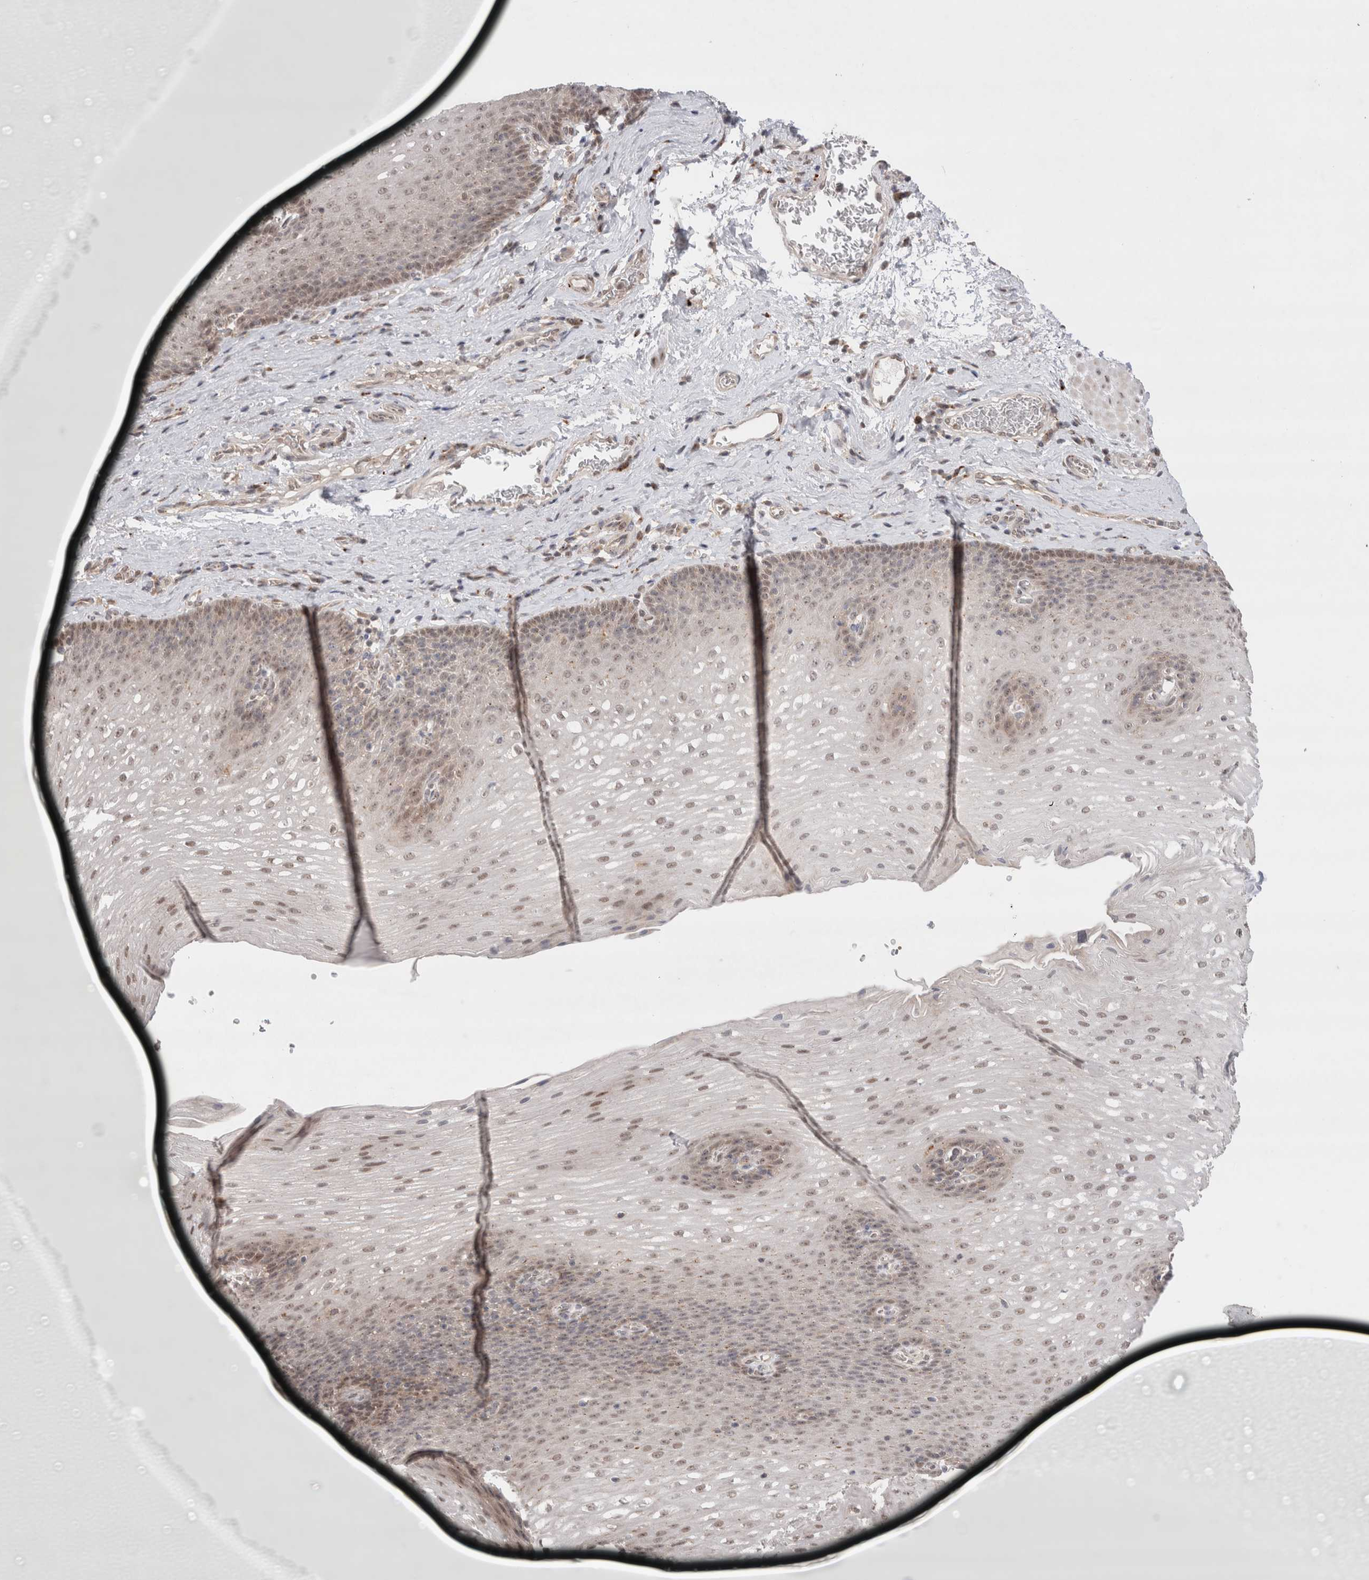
{"staining": {"intensity": "weak", "quantity": "25%-75%", "location": "cytoplasmic/membranous,nuclear"}, "tissue": "esophagus", "cell_type": "Squamous epithelial cells", "image_type": "normal", "snomed": [{"axis": "morphology", "description": "Normal tissue, NOS"}, {"axis": "topography", "description": "Esophagus"}], "caption": "IHC of benign human esophagus exhibits low levels of weak cytoplasmic/membranous,nuclear expression in approximately 25%-75% of squamous epithelial cells.", "gene": "SLC29A1", "patient": {"sex": "male", "age": 48}}